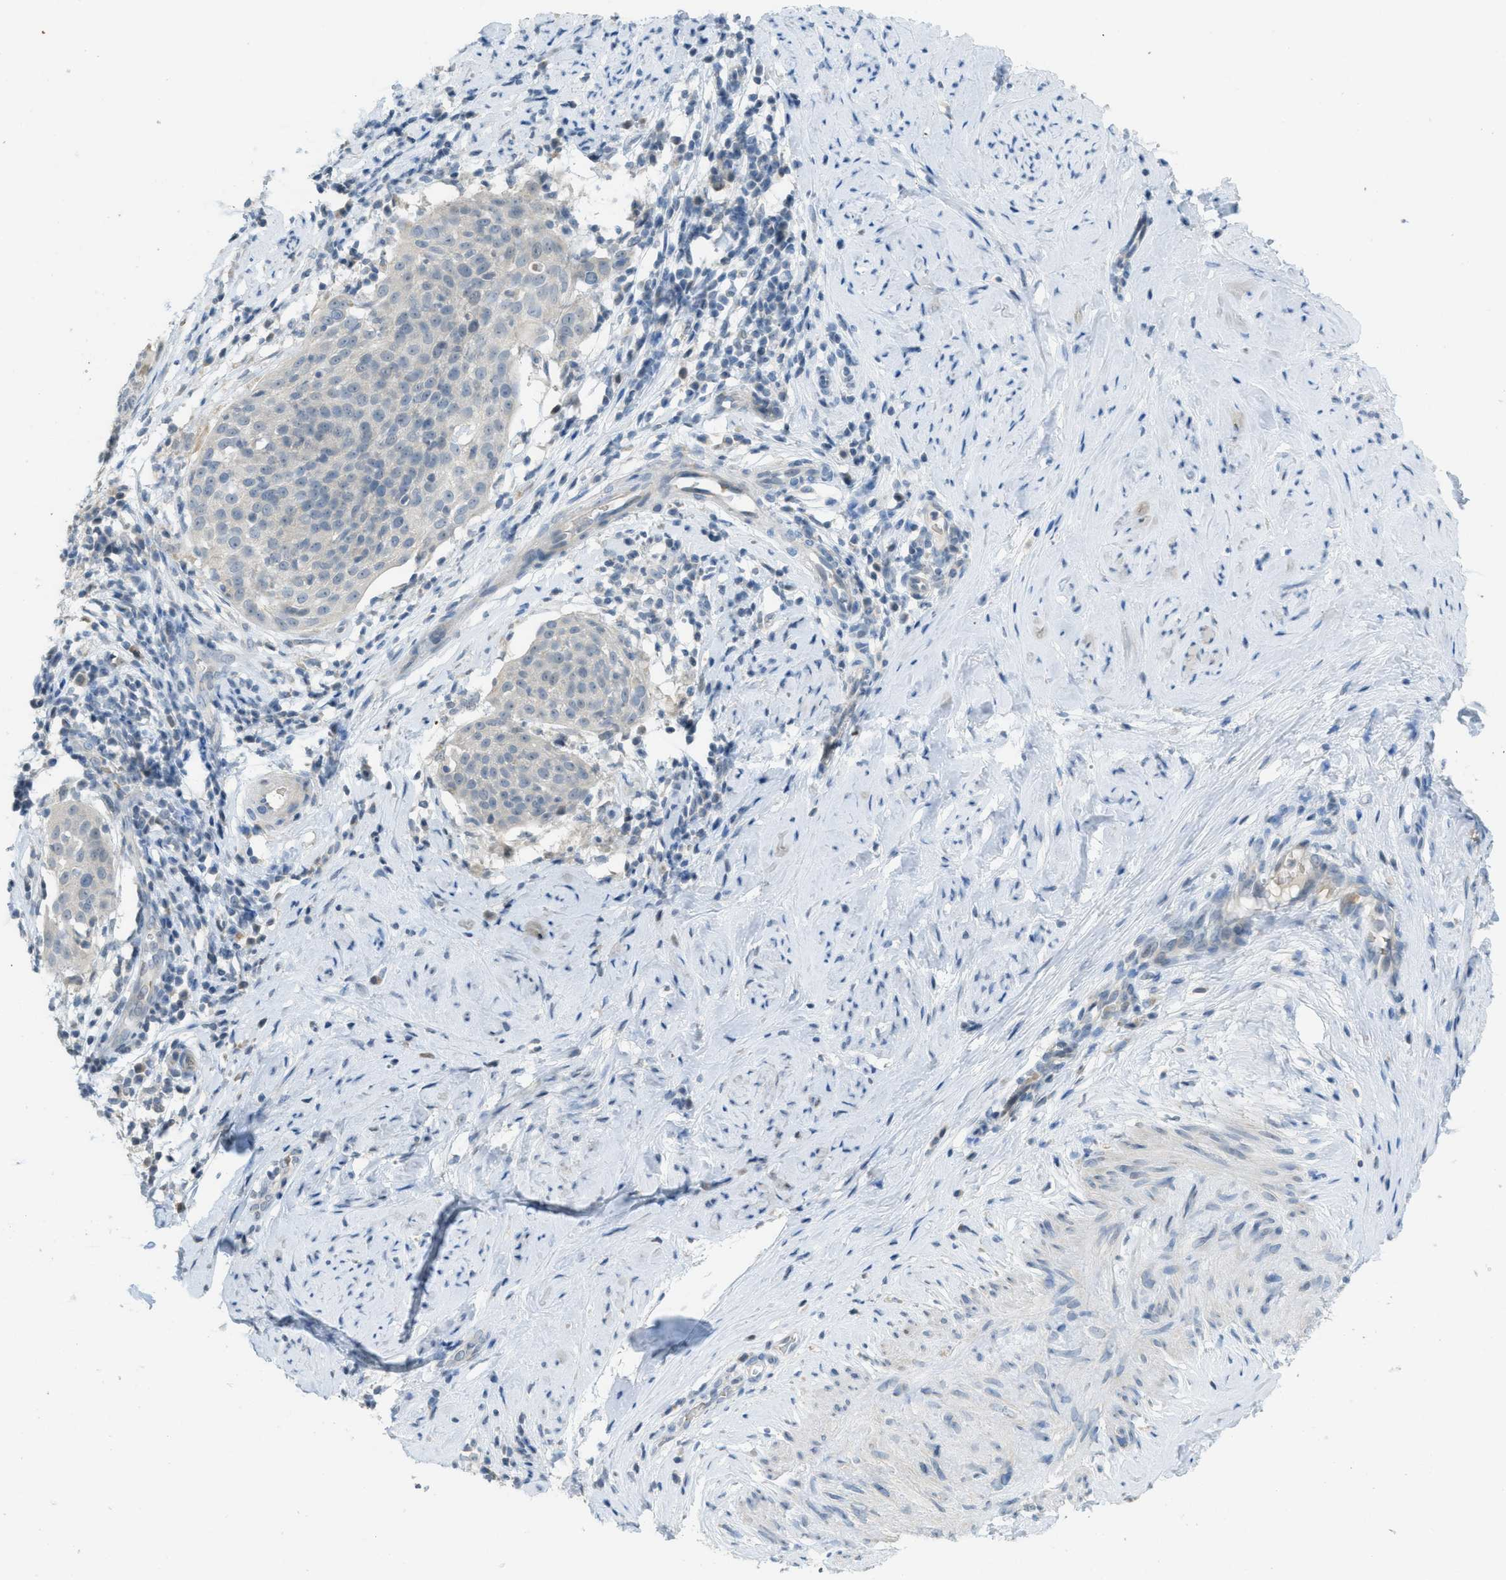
{"staining": {"intensity": "negative", "quantity": "none", "location": "none"}, "tissue": "cervical cancer", "cell_type": "Tumor cells", "image_type": "cancer", "snomed": [{"axis": "morphology", "description": "Squamous cell carcinoma, NOS"}, {"axis": "topography", "description": "Cervix"}], "caption": "Immunohistochemistry histopathology image of human squamous cell carcinoma (cervical) stained for a protein (brown), which exhibits no staining in tumor cells.", "gene": "TXNDC2", "patient": {"sex": "female", "age": 51}}